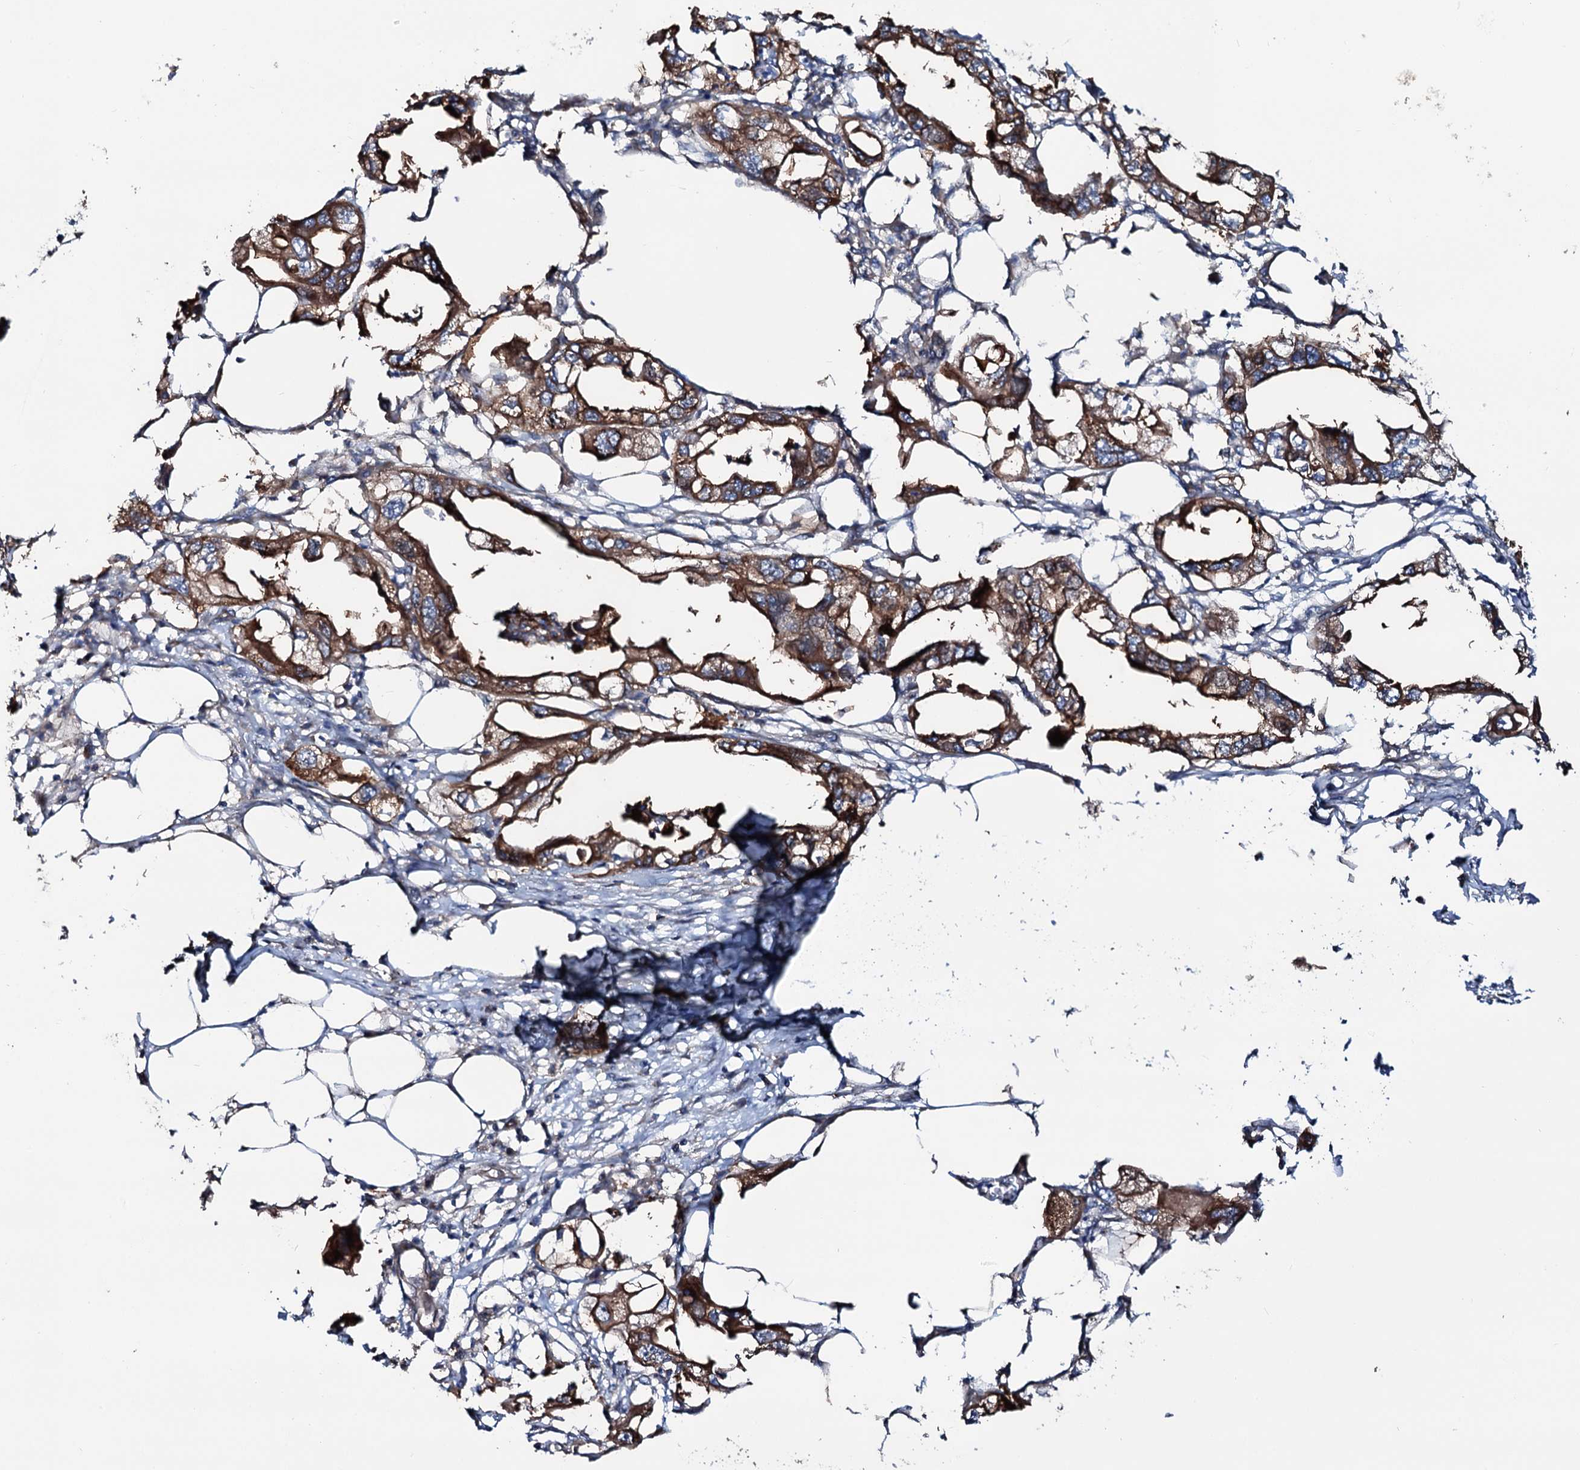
{"staining": {"intensity": "strong", "quantity": ">75%", "location": "cytoplasmic/membranous"}, "tissue": "endometrial cancer", "cell_type": "Tumor cells", "image_type": "cancer", "snomed": [{"axis": "morphology", "description": "Adenocarcinoma, NOS"}, {"axis": "morphology", "description": "Adenocarcinoma, metastatic, NOS"}, {"axis": "topography", "description": "Adipose tissue"}, {"axis": "topography", "description": "Endometrium"}], "caption": "A brown stain shows strong cytoplasmic/membranous staining of a protein in endometrial cancer tumor cells.", "gene": "PTDSS2", "patient": {"sex": "female", "age": 67}}